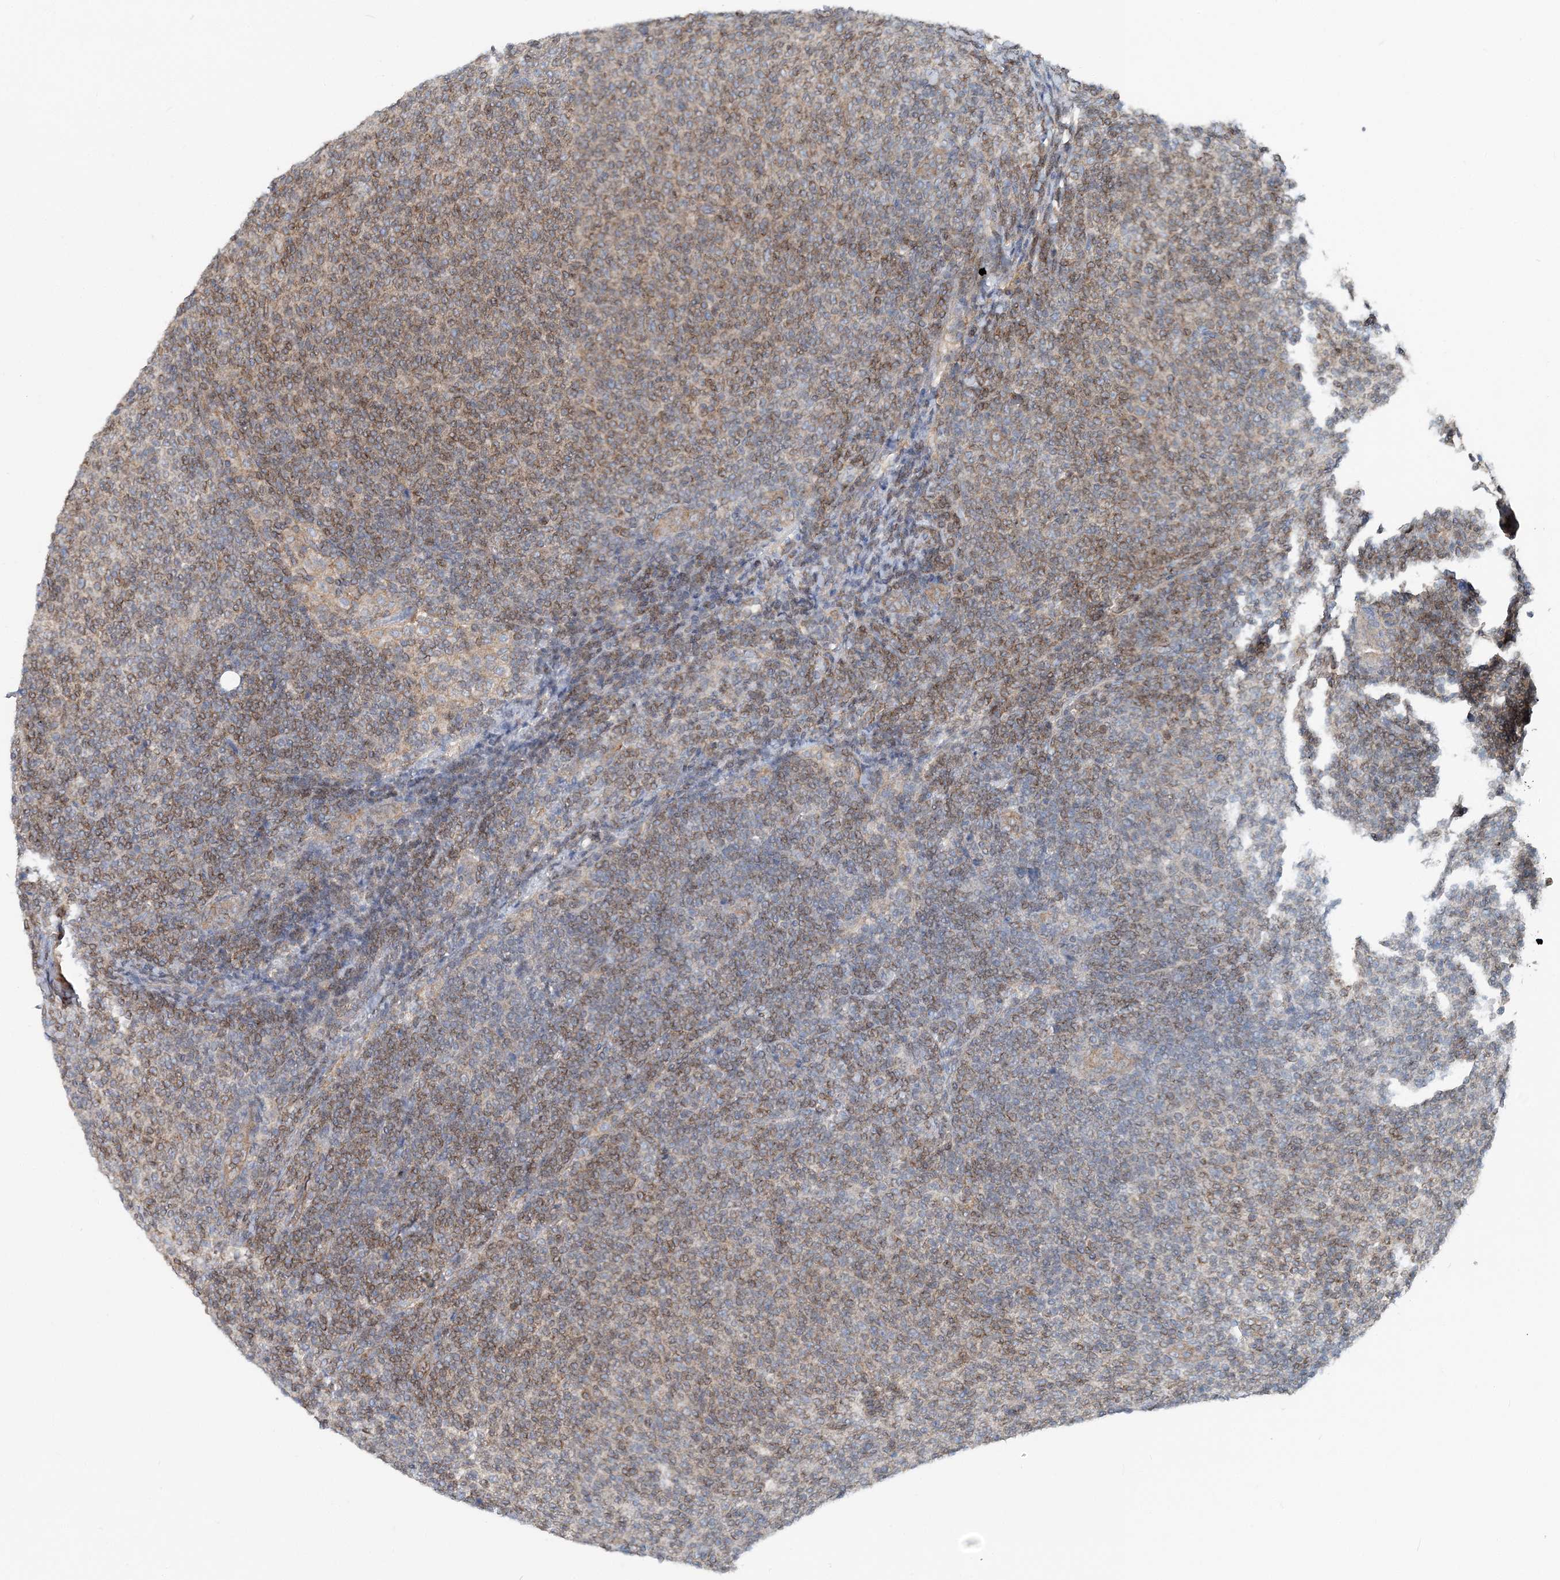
{"staining": {"intensity": "moderate", "quantity": ">75%", "location": "cytoplasmic/membranous"}, "tissue": "lymphoma", "cell_type": "Tumor cells", "image_type": "cancer", "snomed": [{"axis": "morphology", "description": "Malignant lymphoma, non-Hodgkin's type, Low grade"}, {"axis": "topography", "description": "Lymph node"}], "caption": "A histopathology image showing moderate cytoplasmic/membranous expression in approximately >75% of tumor cells in malignant lymphoma, non-Hodgkin's type (low-grade), as visualized by brown immunohistochemical staining.", "gene": "MOB4", "patient": {"sex": "male", "age": 66}}